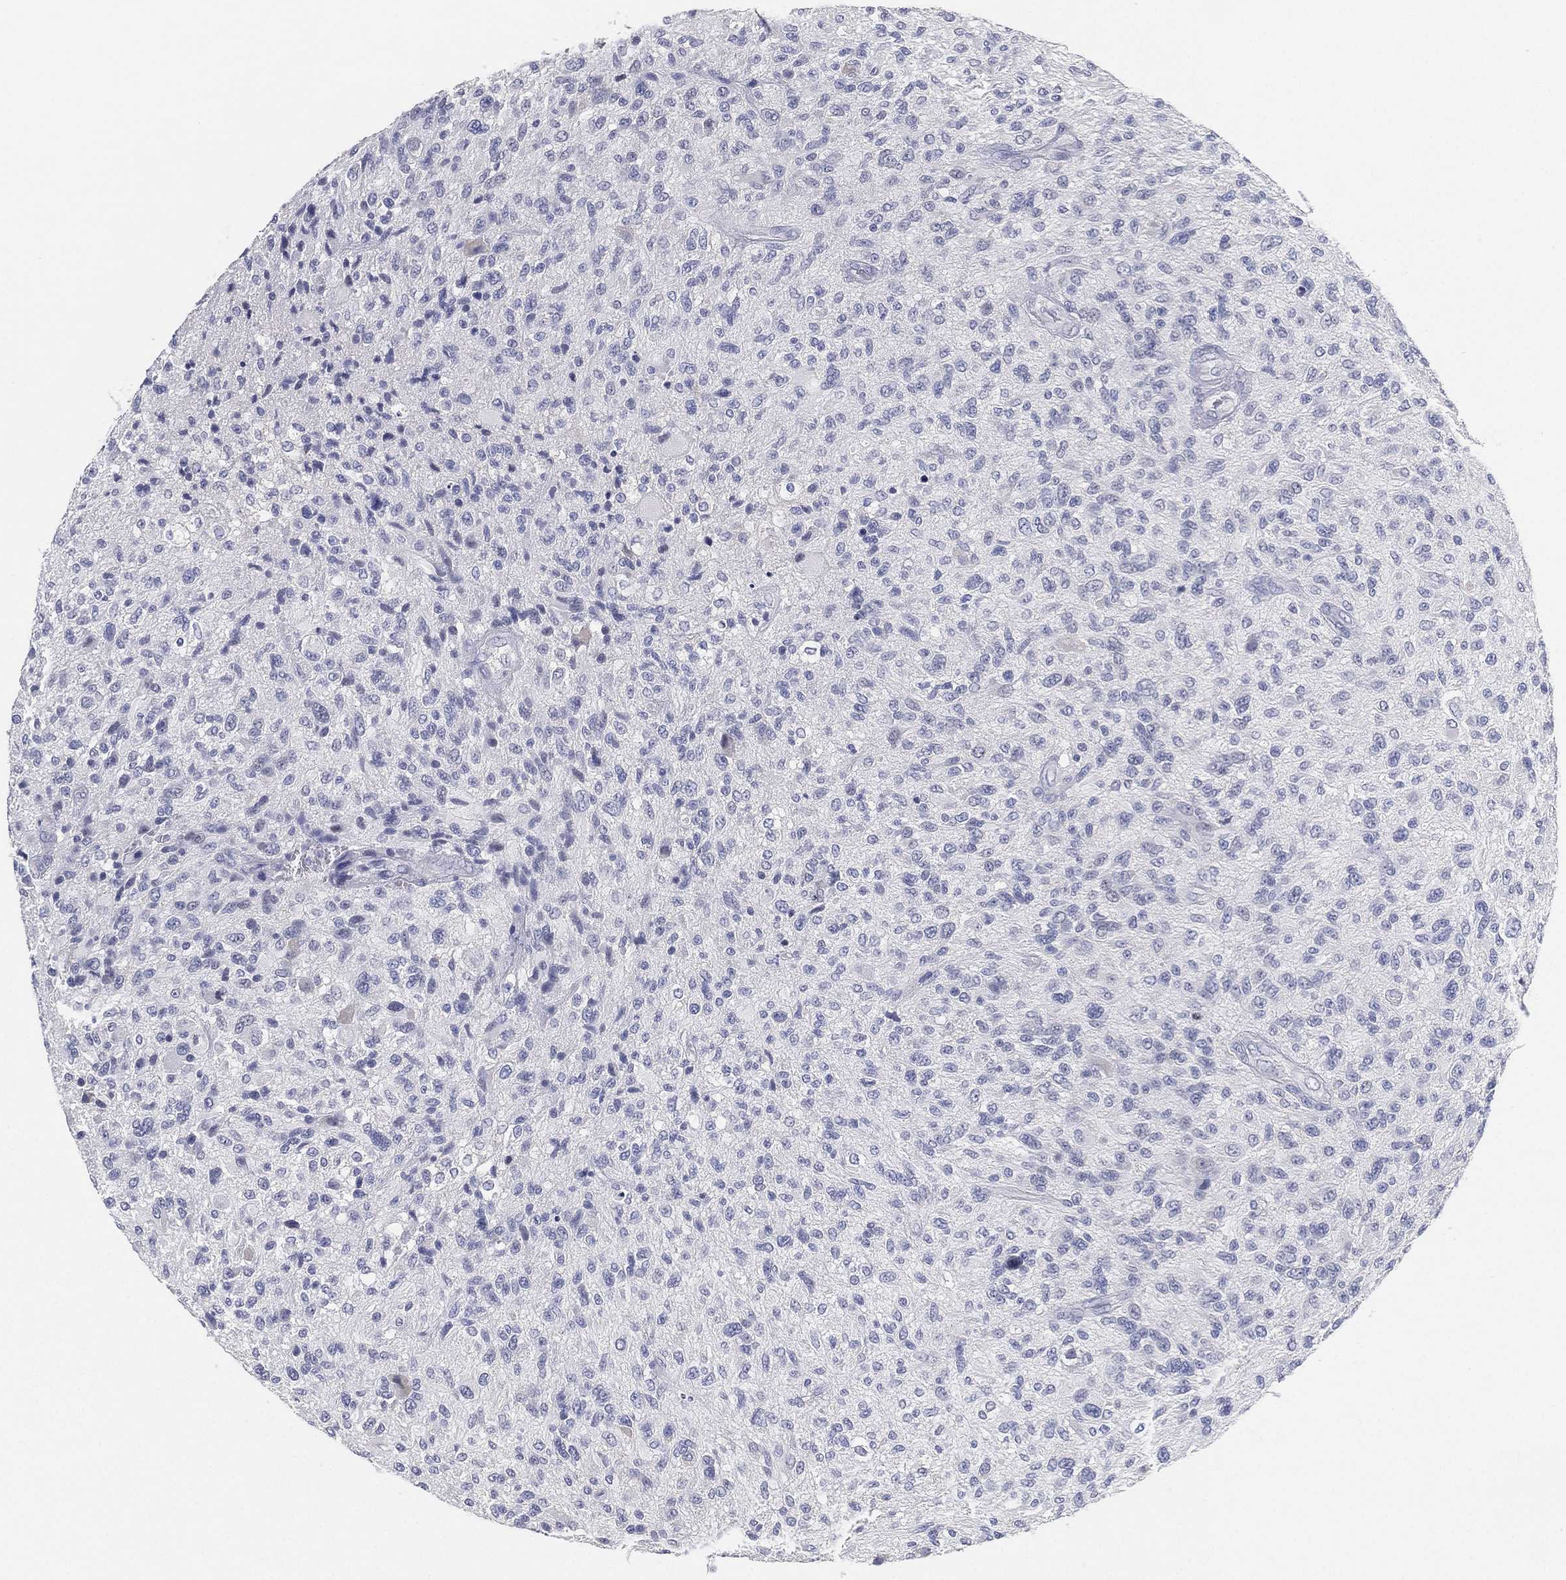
{"staining": {"intensity": "negative", "quantity": "none", "location": "none"}, "tissue": "glioma", "cell_type": "Tumor cells", "image_type": "cancer", "snomed": [{"axis": "morphology", "description": "Glioma, malignant, High grade"}, {"axis": "topography", "description": "Brain"}], "caption": "A high-resolution micrograph shows IHC staining of glioma, which demonstrates no significant expression in tumor cells.", "gene": "FAM187B", "patient": {"sex": "male", "age": 47}}